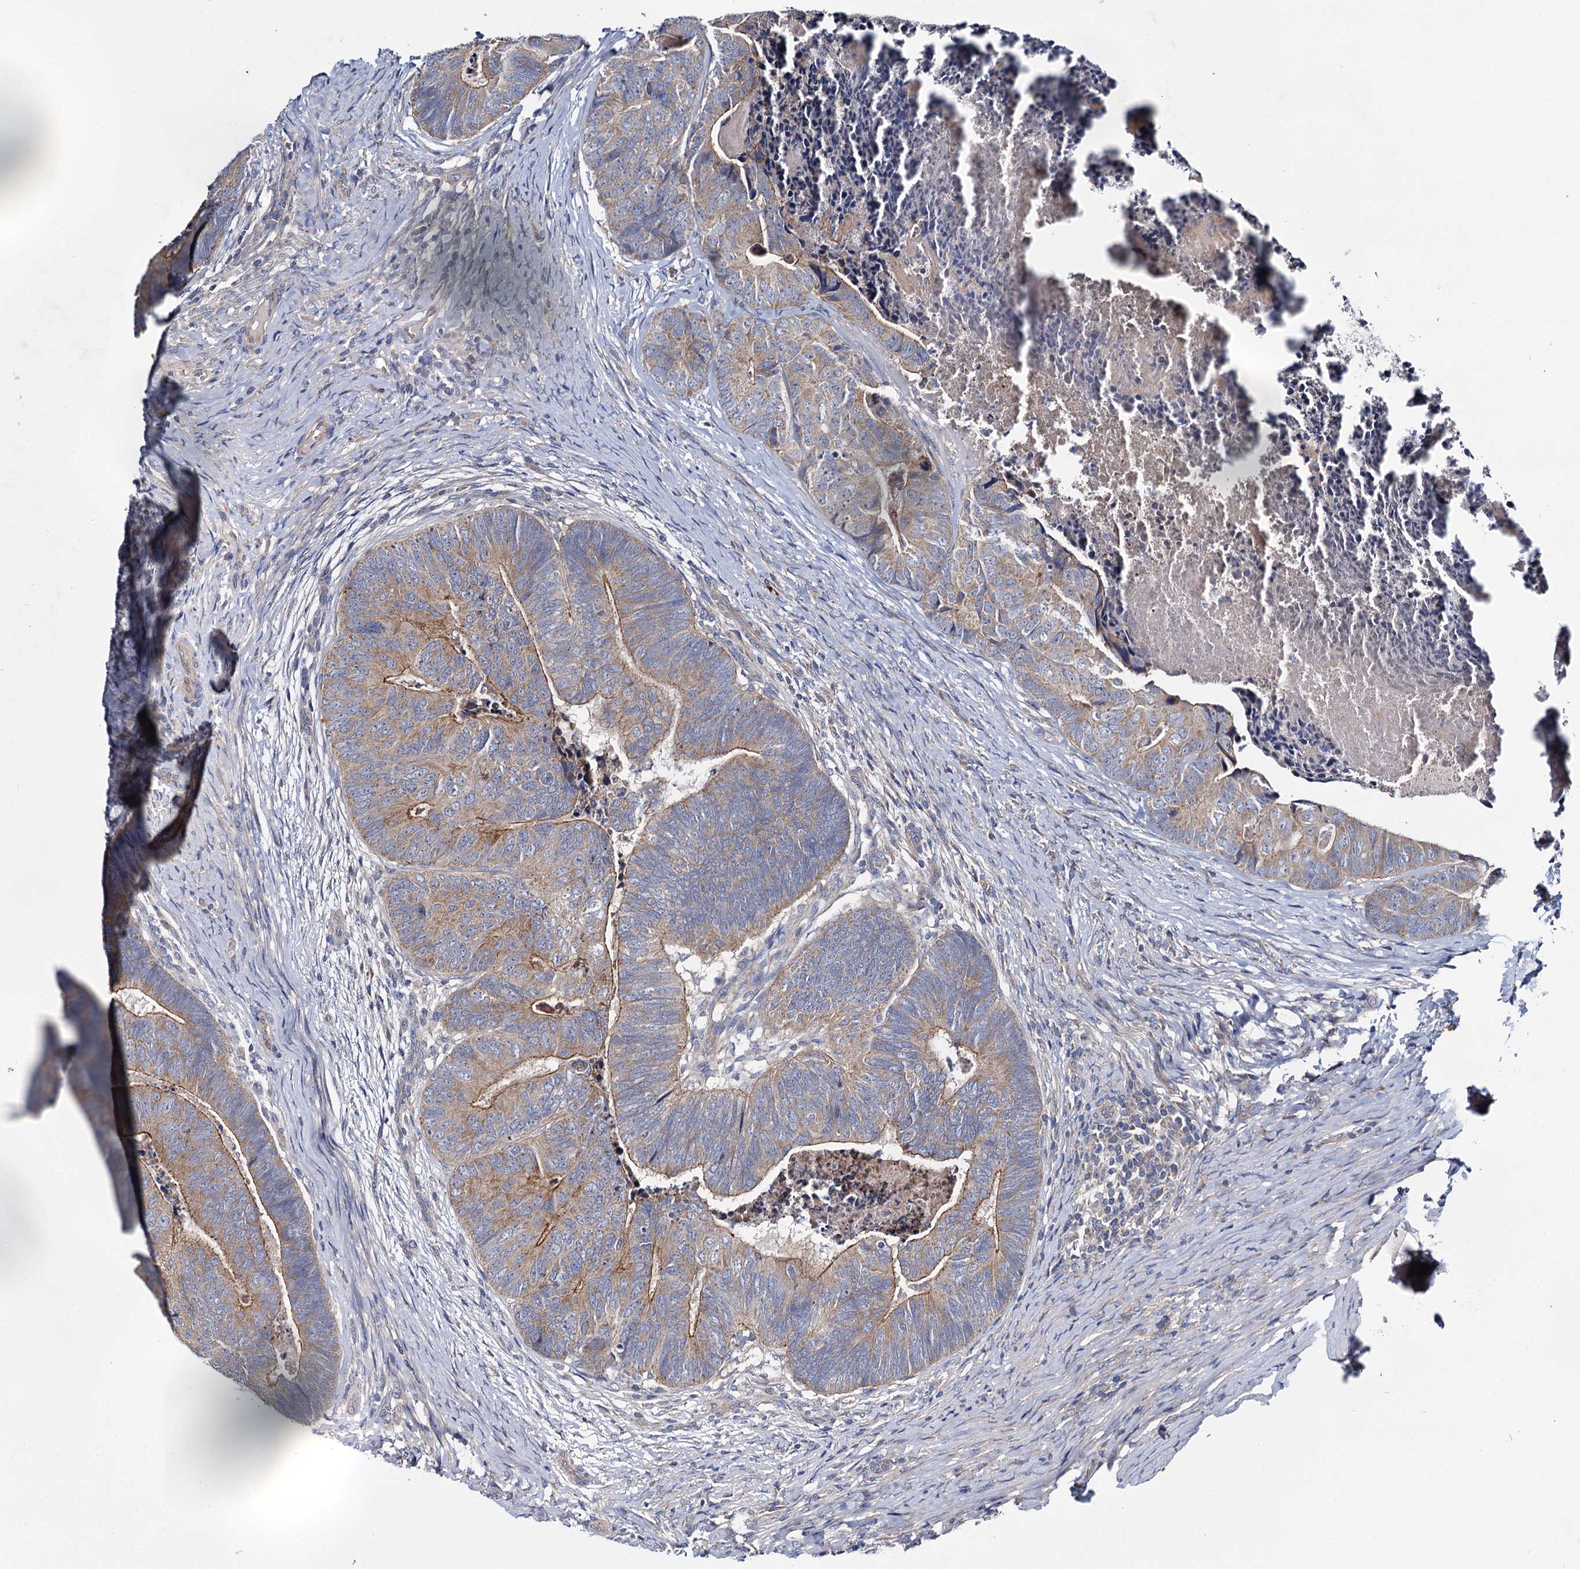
{"staining": {"intensity": "moderate", "quantity": ">75%", "location": "cytoplasmic/membranous"}, "tissue": "colorectal cancer", "cell_type": "Tumor cells", "image_type": "cancer", "snomed": [{"axis": "morphology", "description": "Adenocarcinoma, NOS"}, {"axis": "topography", "description": "Colon"}], "caption": "Protein staining of colorectal cancer (adenocarcinoma) tissue reveals moderate cytoplasmic/membranous staining in about >75% of tumor cells.", "gene": "CEP295", "patient": {"sex": "female", "age": 67}}